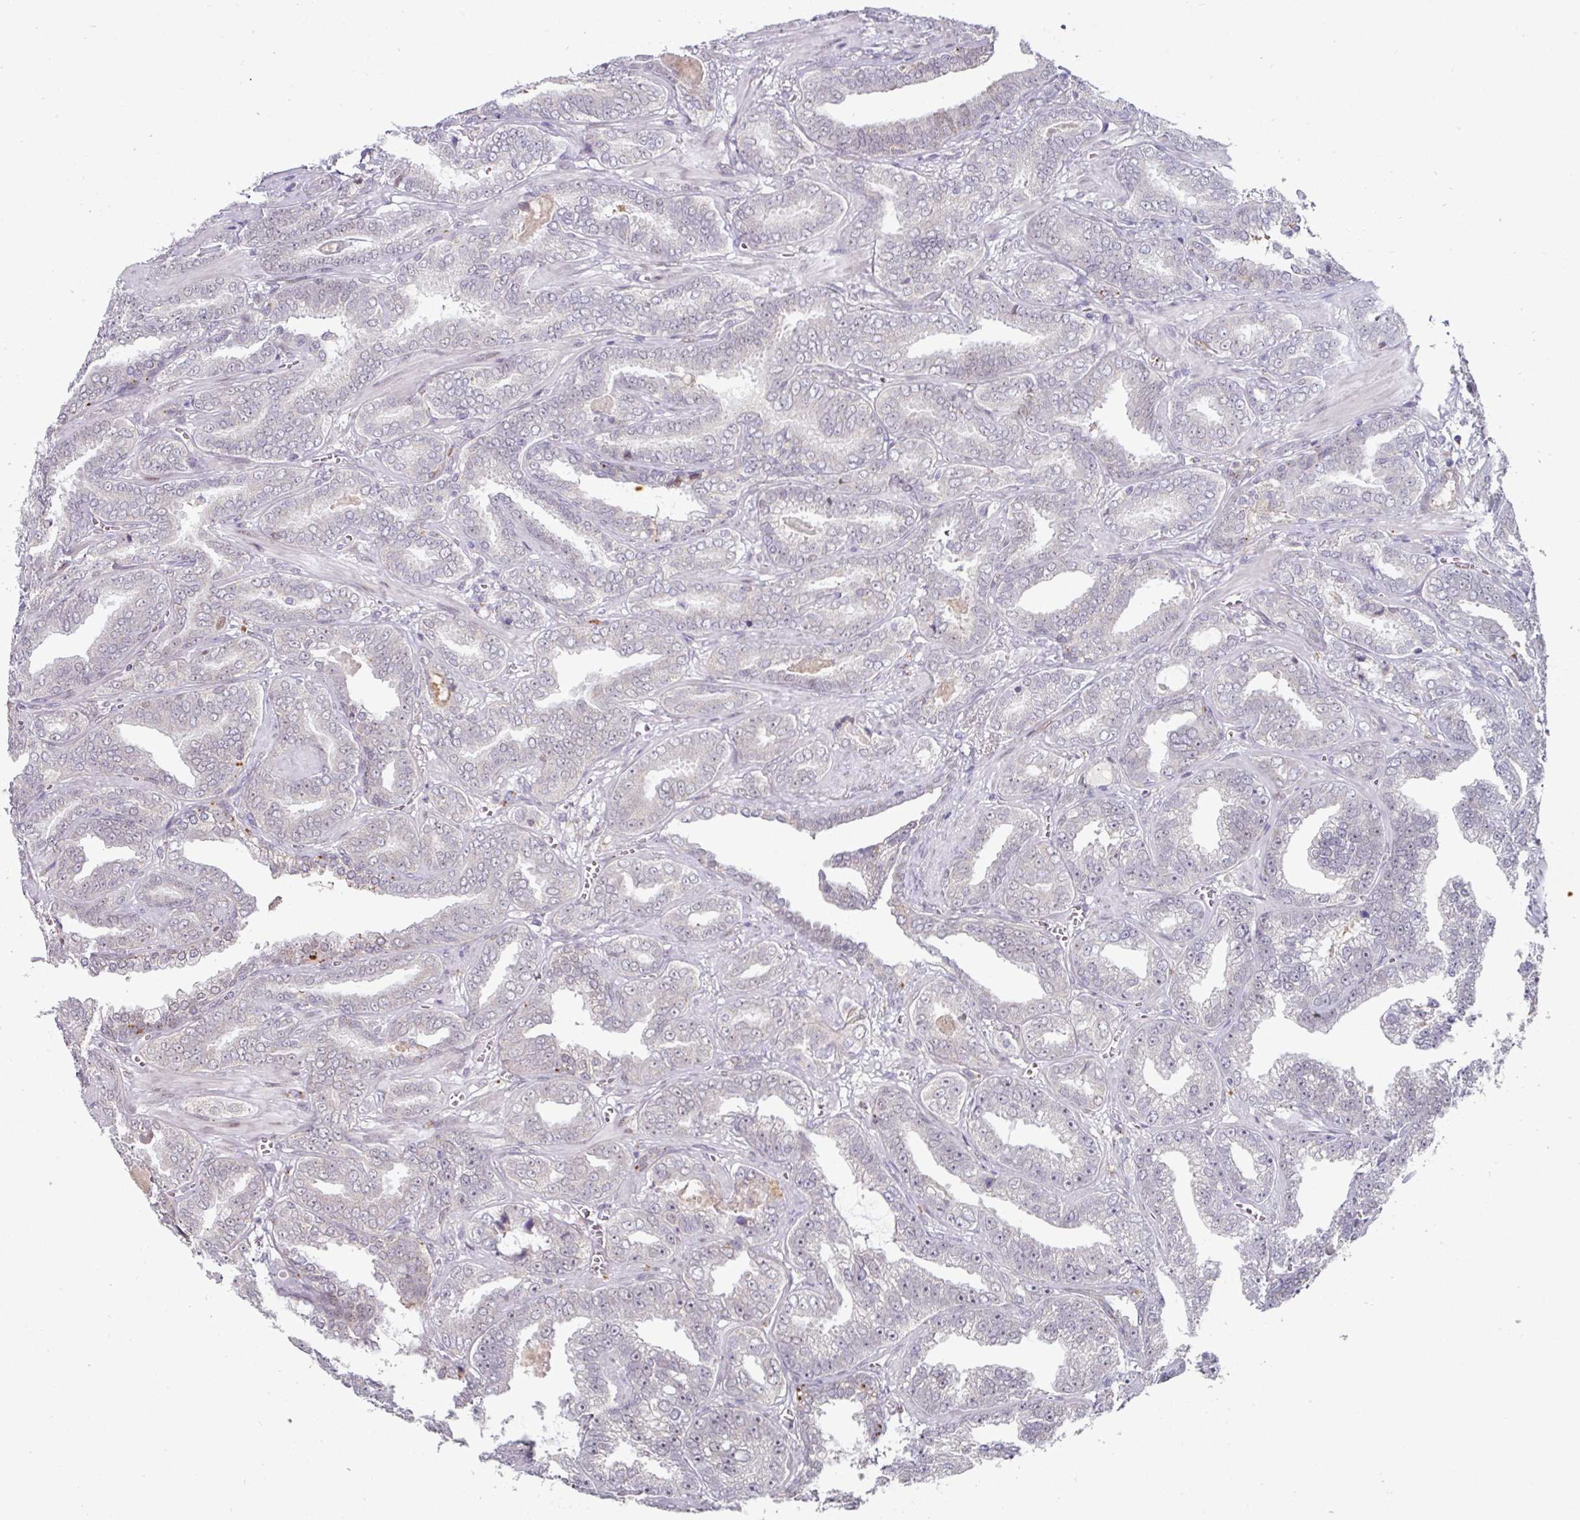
{"staining": {"intensity": "negative", "quantity": "none", "location": "none"}, "tissue": "prostate cancer", "cell_type": "Tumor cells", "image_type": "cancer", "snomed": [{"axis": "morphology", "description": "Adenocarcinoma, High grade"}, {"axis": "topography", "description": "Prostate"}], "caption": "An image of human prostate adenocarcinoma (high-grade) is negative for staining in tumor cells.", "gene": "SWSAP1", "patient": {"sex": "male", "age": 67}}